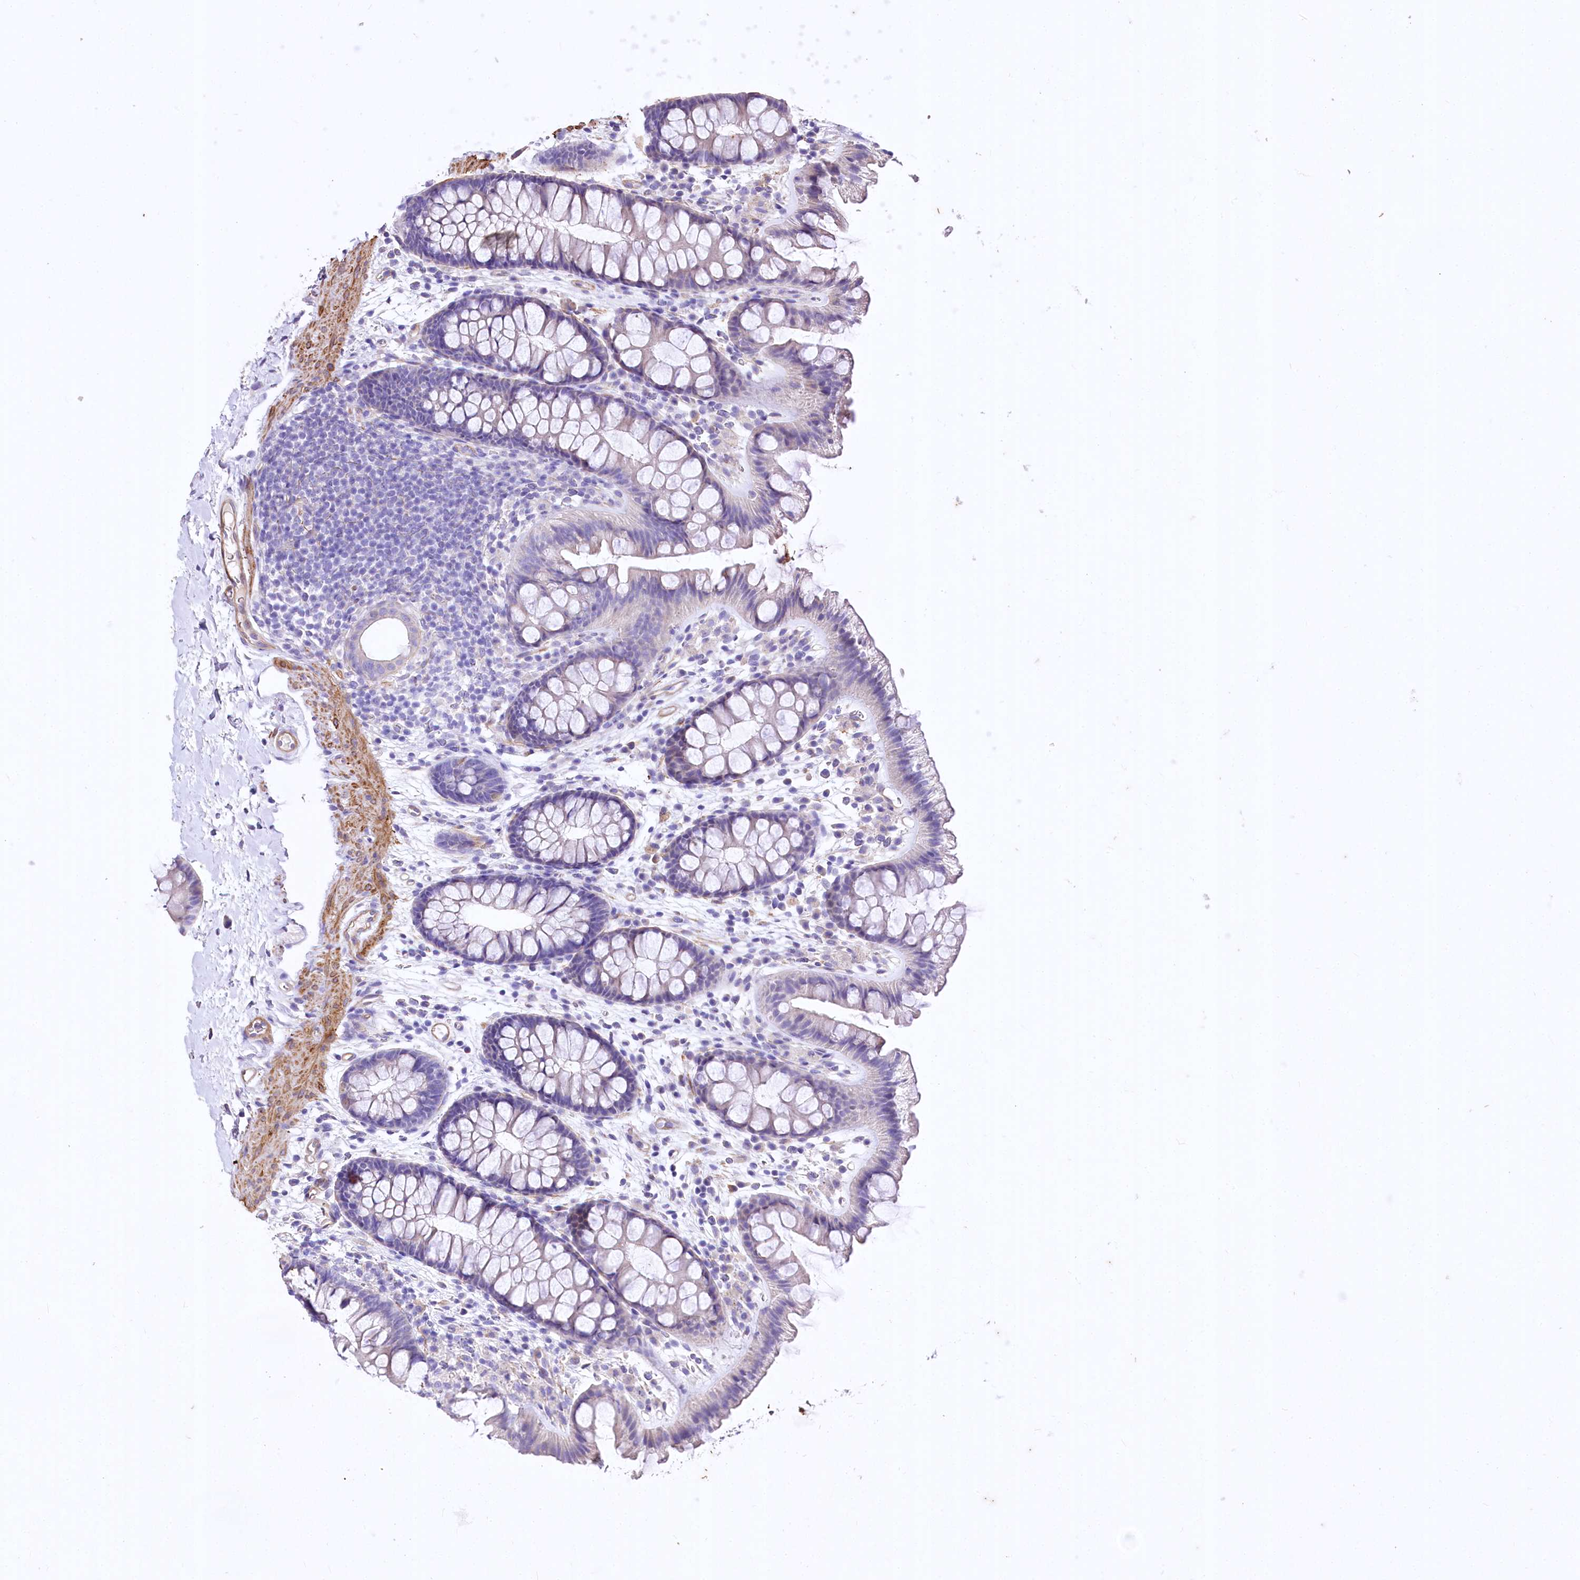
{"staining": {"intensity": "moderate", "quantity": ">75%", "location": "cytoplasmic/membranous"}, "tissue": "colon", "cell_type": "Endothelial cells", "image_type": "normal", "snomed": [{"axis": "morphology", "description": "Normal tissue, NOS"}, {"axis": "topography", "description": "Colon"}], "caption": "Endothelial cells demonstrate medium levels of moderate cytoplasmic/membranous staining in about >75% of cells in normal colon.", "gene": "RDH16", "patient": {"sex": "female", "age": 62}}